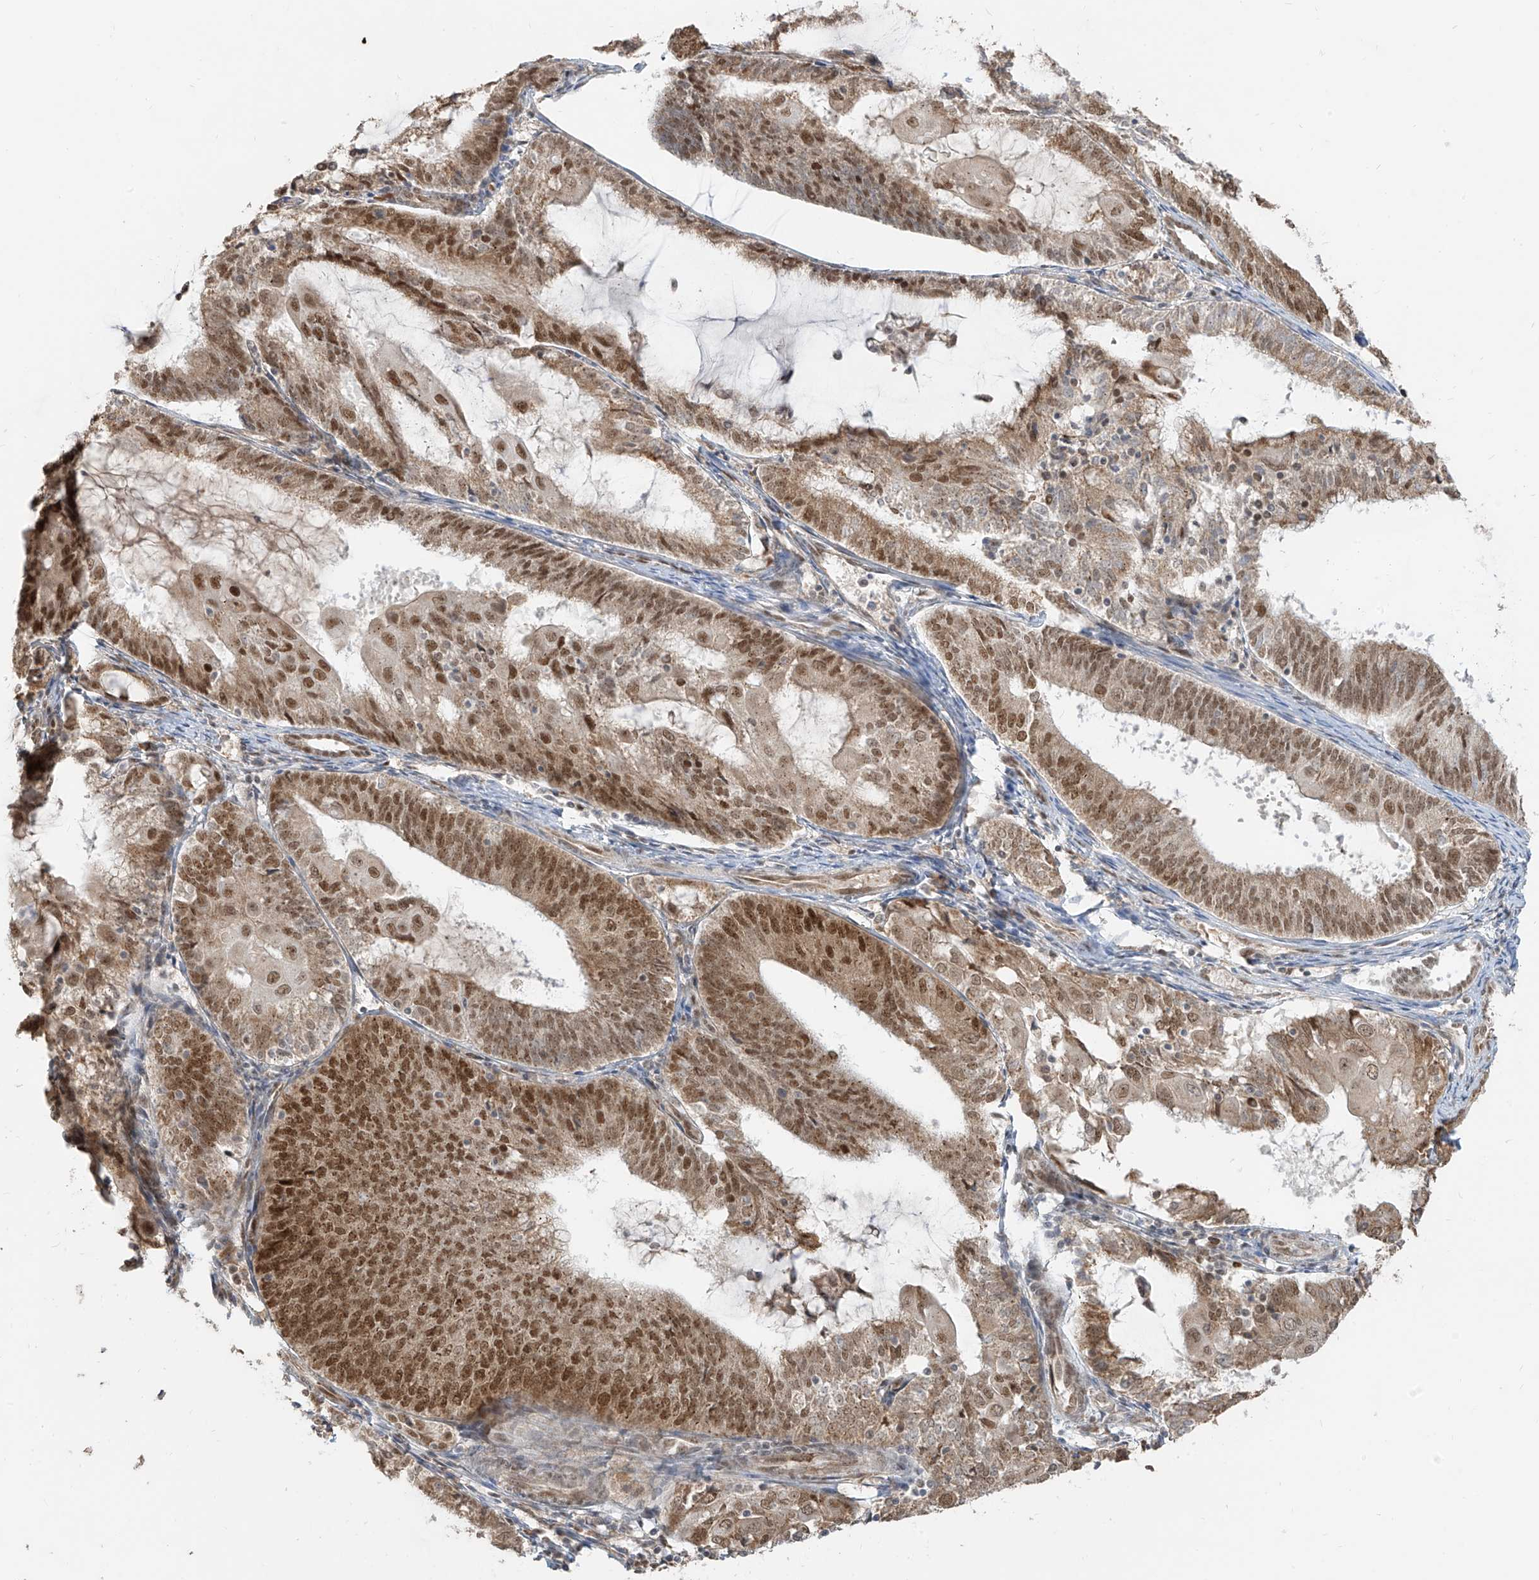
{"staining": {"intensity": "moderate", "quantity": ">75%", "location": "nuclear"}, "tissue": "endometrial cancer", "cell_type": "Tumor cells", "image_type": "cancer", "snomed": [{"axis": "morphology", "description": "Adenocarcinoma, NOS"}, {"axis": "topography", "description": "Endometrium"}], "caption": "Immunohistochemistry (IHC) photomicrograph of neoplastic tissue: adenocarcinoma (endometrial) stained using IHC reveals medium levels of moderate protein expression localized specifically in the nuclear of tumor cells, appearing as a nuclear brown color.", "gene": "ZMYM2", "patient": {"sex": "female", "age": 81}}